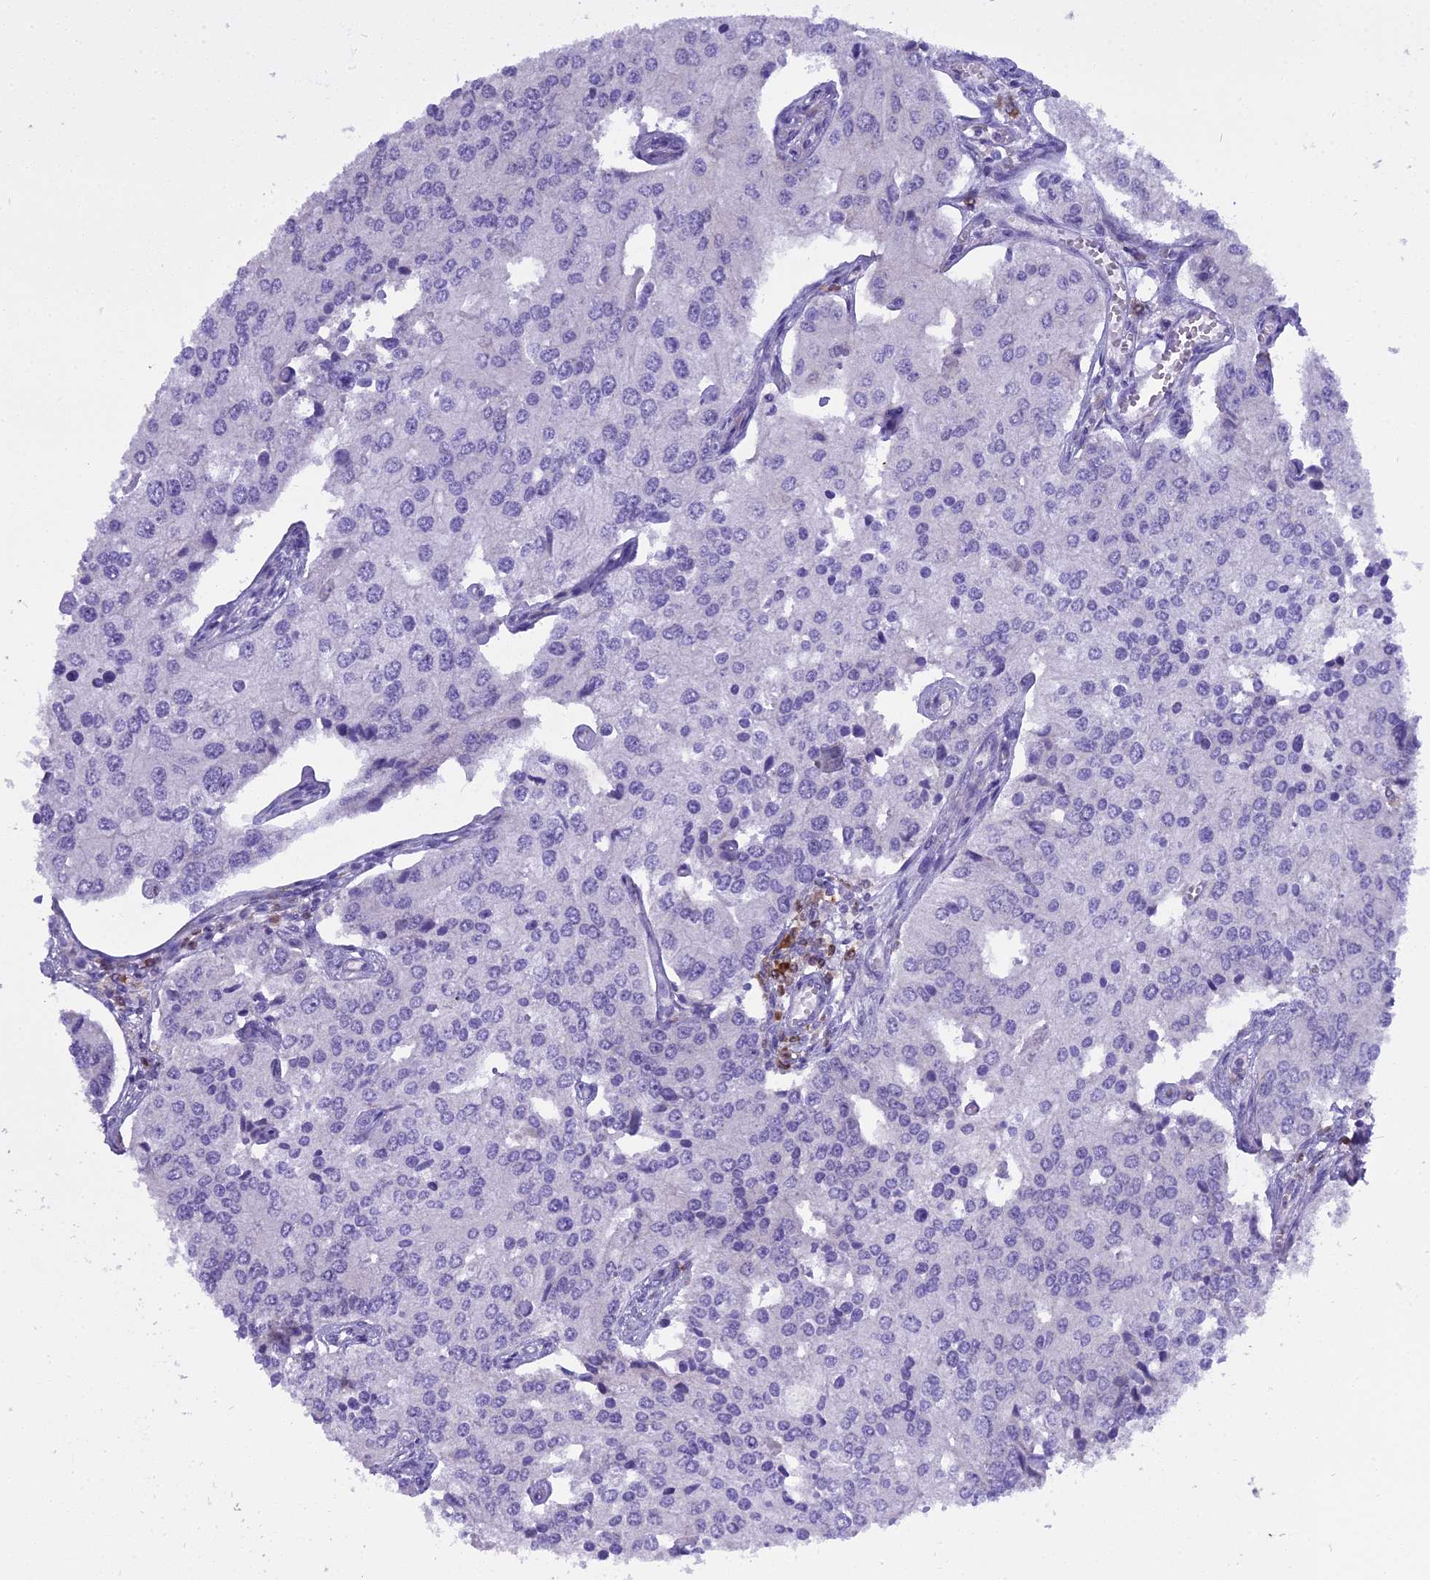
{"staining": {"intensity": "negative", "quantity": "none", "location": "none"}, "tissue": "prostate cancer", "cell_type": "Tumor cells", "image_type": "cancer", "snomed": [{"axis": "morphology", "description": "Adenocarcinoma, High grade"}, {"axis": "topography", "description": "Prostate"}], "caption": "IHC of human prostate high-grade adenocarcinoma demonstrates no expression in tumor cells.", "gene": "BLNK", "patient": {"sex": "male", "age": 62}}